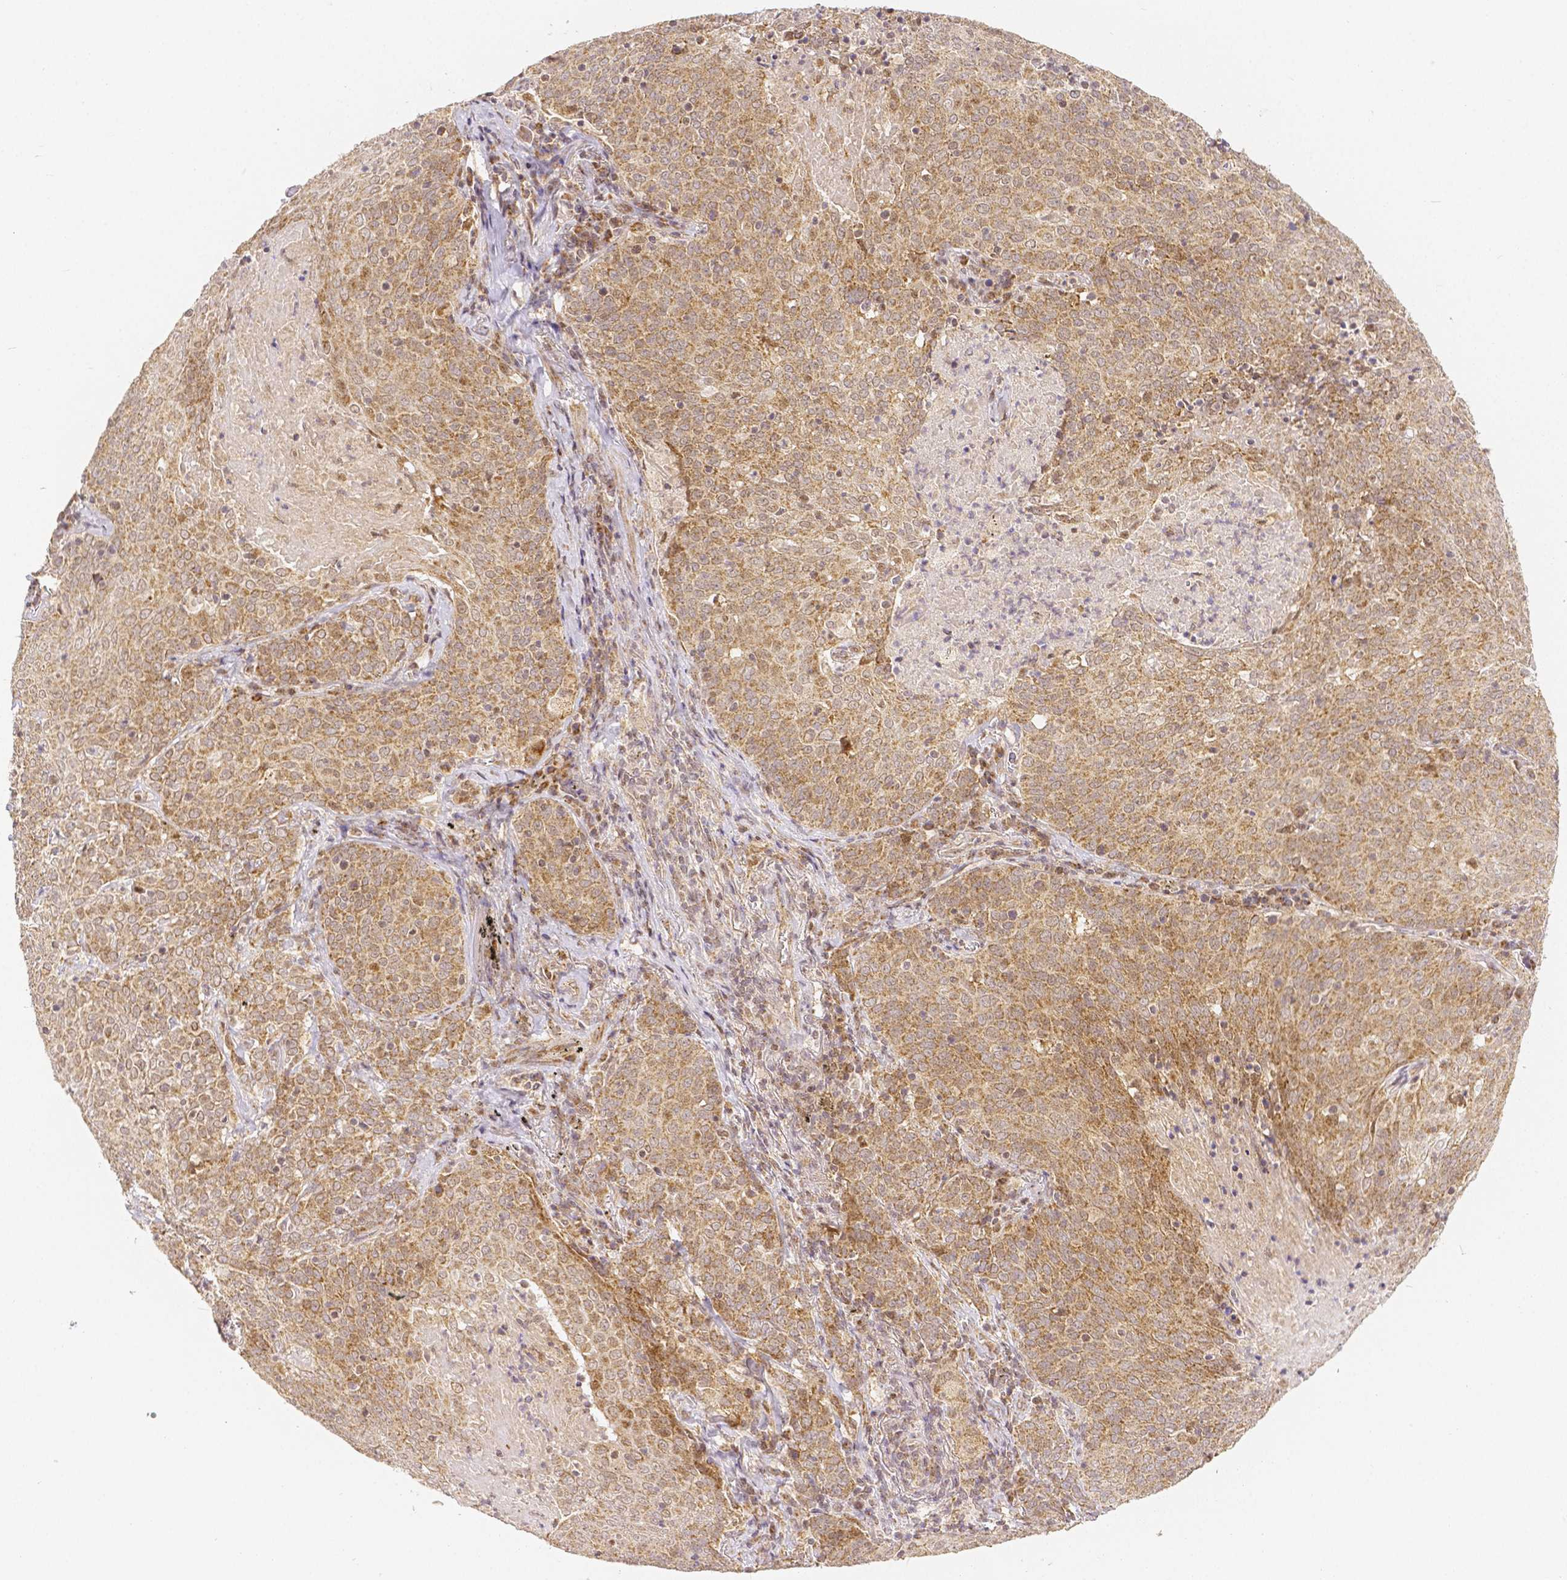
{"staining": {"intensity": "moderate", "quantity": ">75%", "location": "cytoplasmic/membranous,nuclear"}, "tissue": "lung cancer", "cell_type": "Tumor cells", "image_type": "cancer", "snomed": [{"axis": "morphology", "description": "Squamous cell carcinoma, NOS"}, {"axis": "topography", "description": "Lung"}], "caption": "An image showing moderate cytoplasmic/membranous and nuclear positivity in about >75% of tumor cells in lung squamous cell carcinoma, as visualized by brown immunohistochemical staining.", "gene": "RHOT1", "patient": {"sex": "male", "age": 82}}